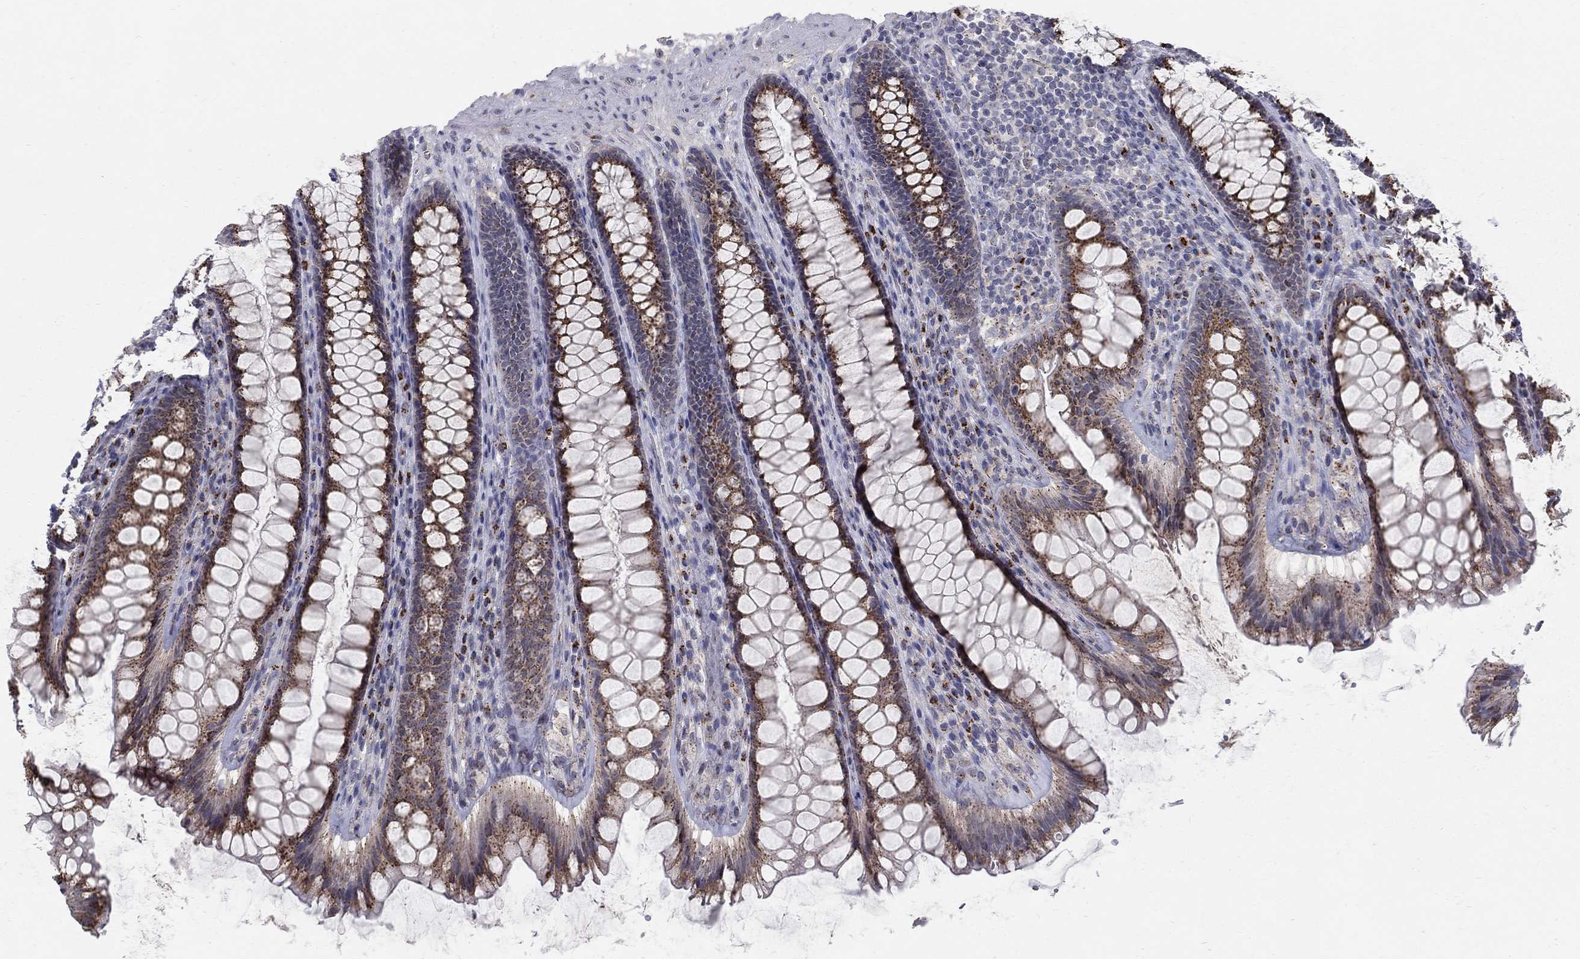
{"staining": {"intensity": "moderate", "quantity": ">75%", "location": "cytoplasmic/membranous"}, "tissue": "rectum", "cell_type": "Glandular cells", "image_type": "normal", "snomed": [{"axis": "morphology", "description": "Normal tissue, NOS"}, {"axis": "topography", "description": "Rectum"}], "caption": "A micrograph of human rectum stained for a protein reveals moderate cytoplasmic/membranous brown staining in glandular cells. (DAB IHC with brightfield microscopy, high magnification).", "gene": "PANK3", "patient": {"sex": "male", "age": 72}}